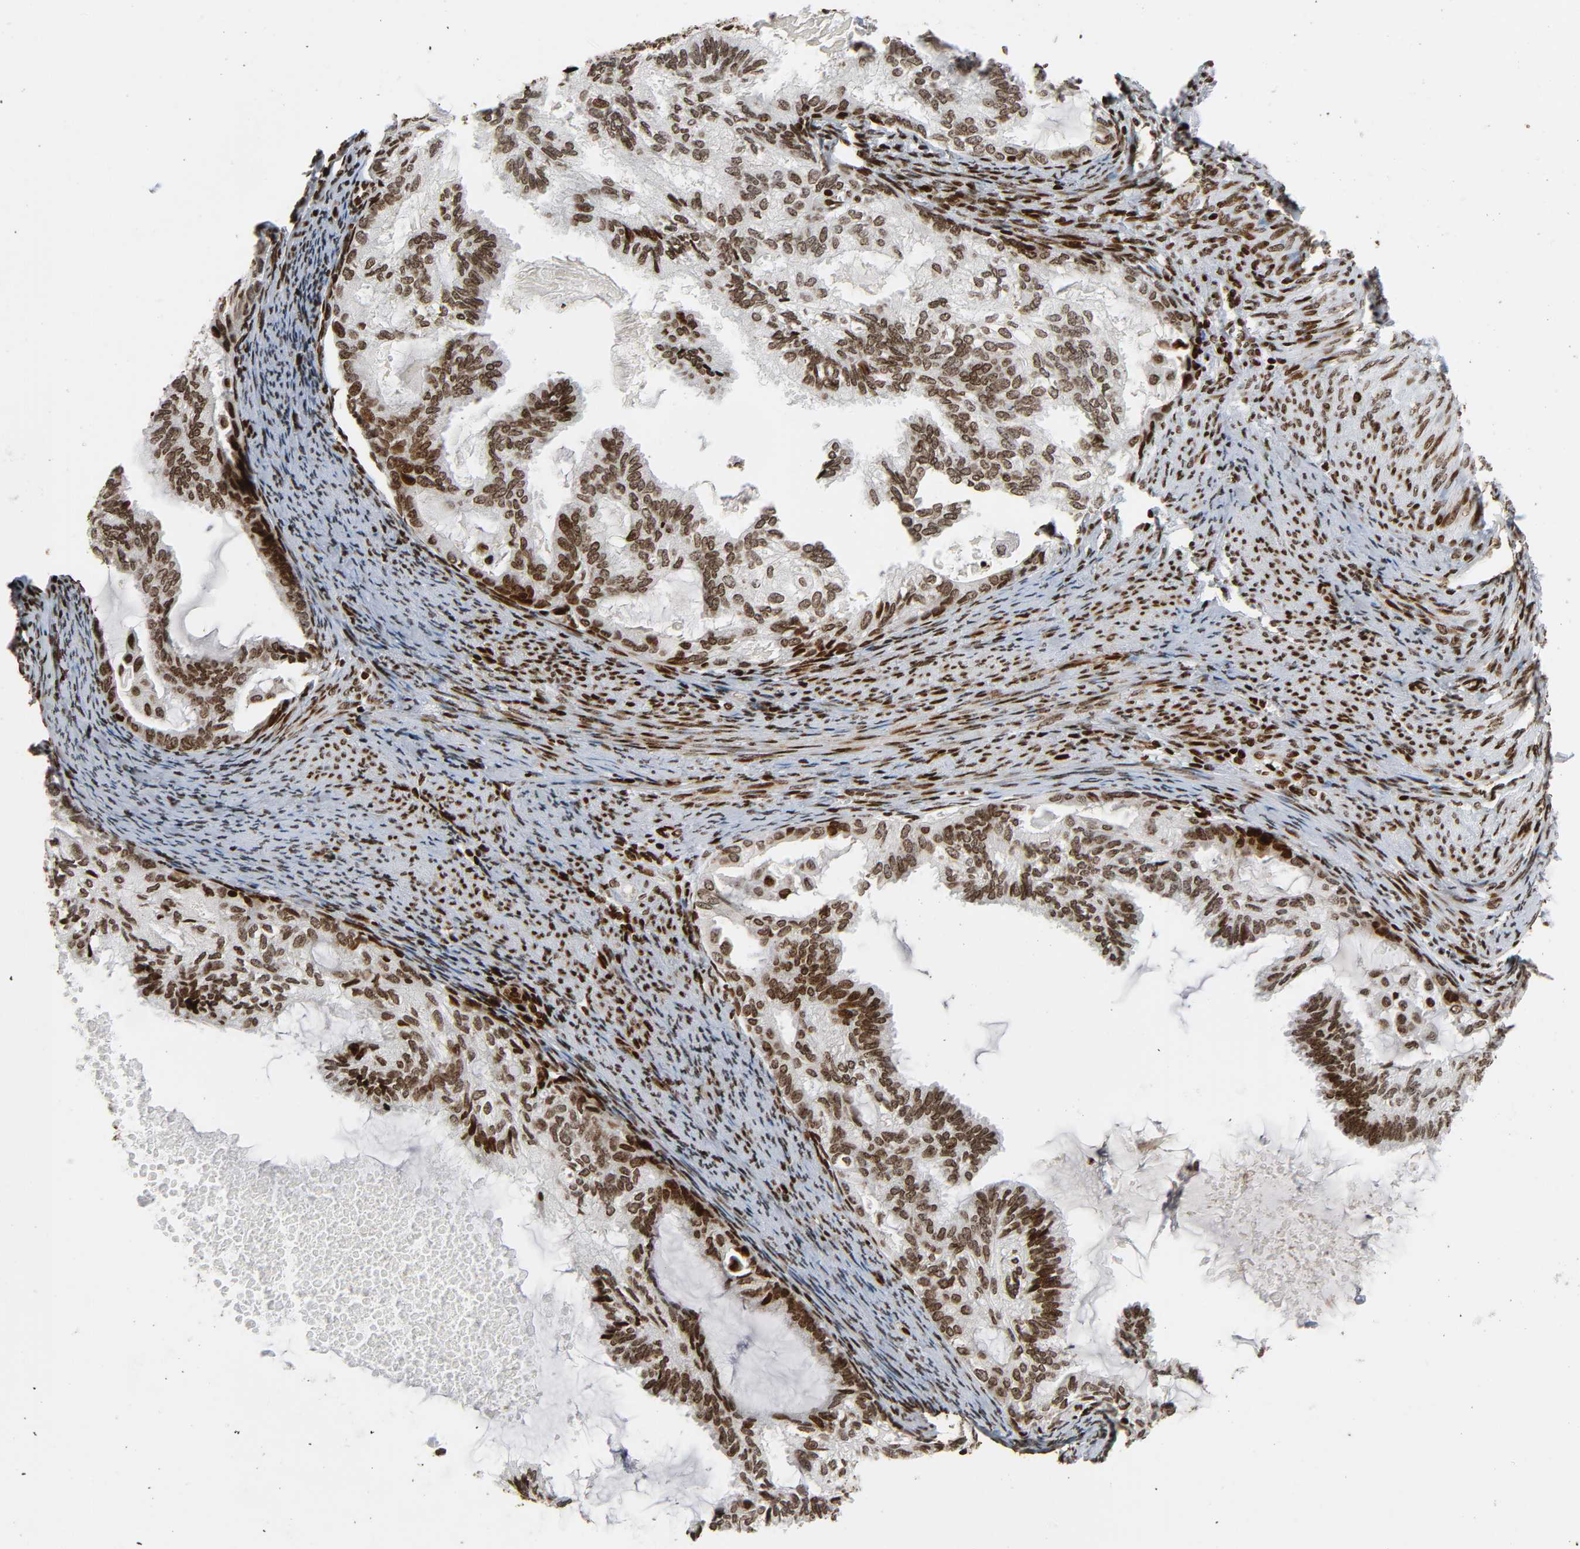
{"staining": {"intensity": "moderate", "quantity": ">75%", "location": "nuclear"}, "tissue": "cervical cancer", "cell_type": "Tumor cells", "image_type": "cancer", "snomed": [{"axis": "morphology", "description": "Normal tissue, NOS"}, {"axis": "morphology", "description": "Adenocarcinoma, NOS"}, {"axis": "topography", "description": "Cervix"}, {"axis": "topography", "description": "Endometrium"}], "caption": "Moderate nuclear staining for a protein is identified in approximately >75% of tumor cells of cervical adenocarcinoma using immunohistochemistry.", "gene": "RXRA", "patient": {"sex": "female", "age": 86}}